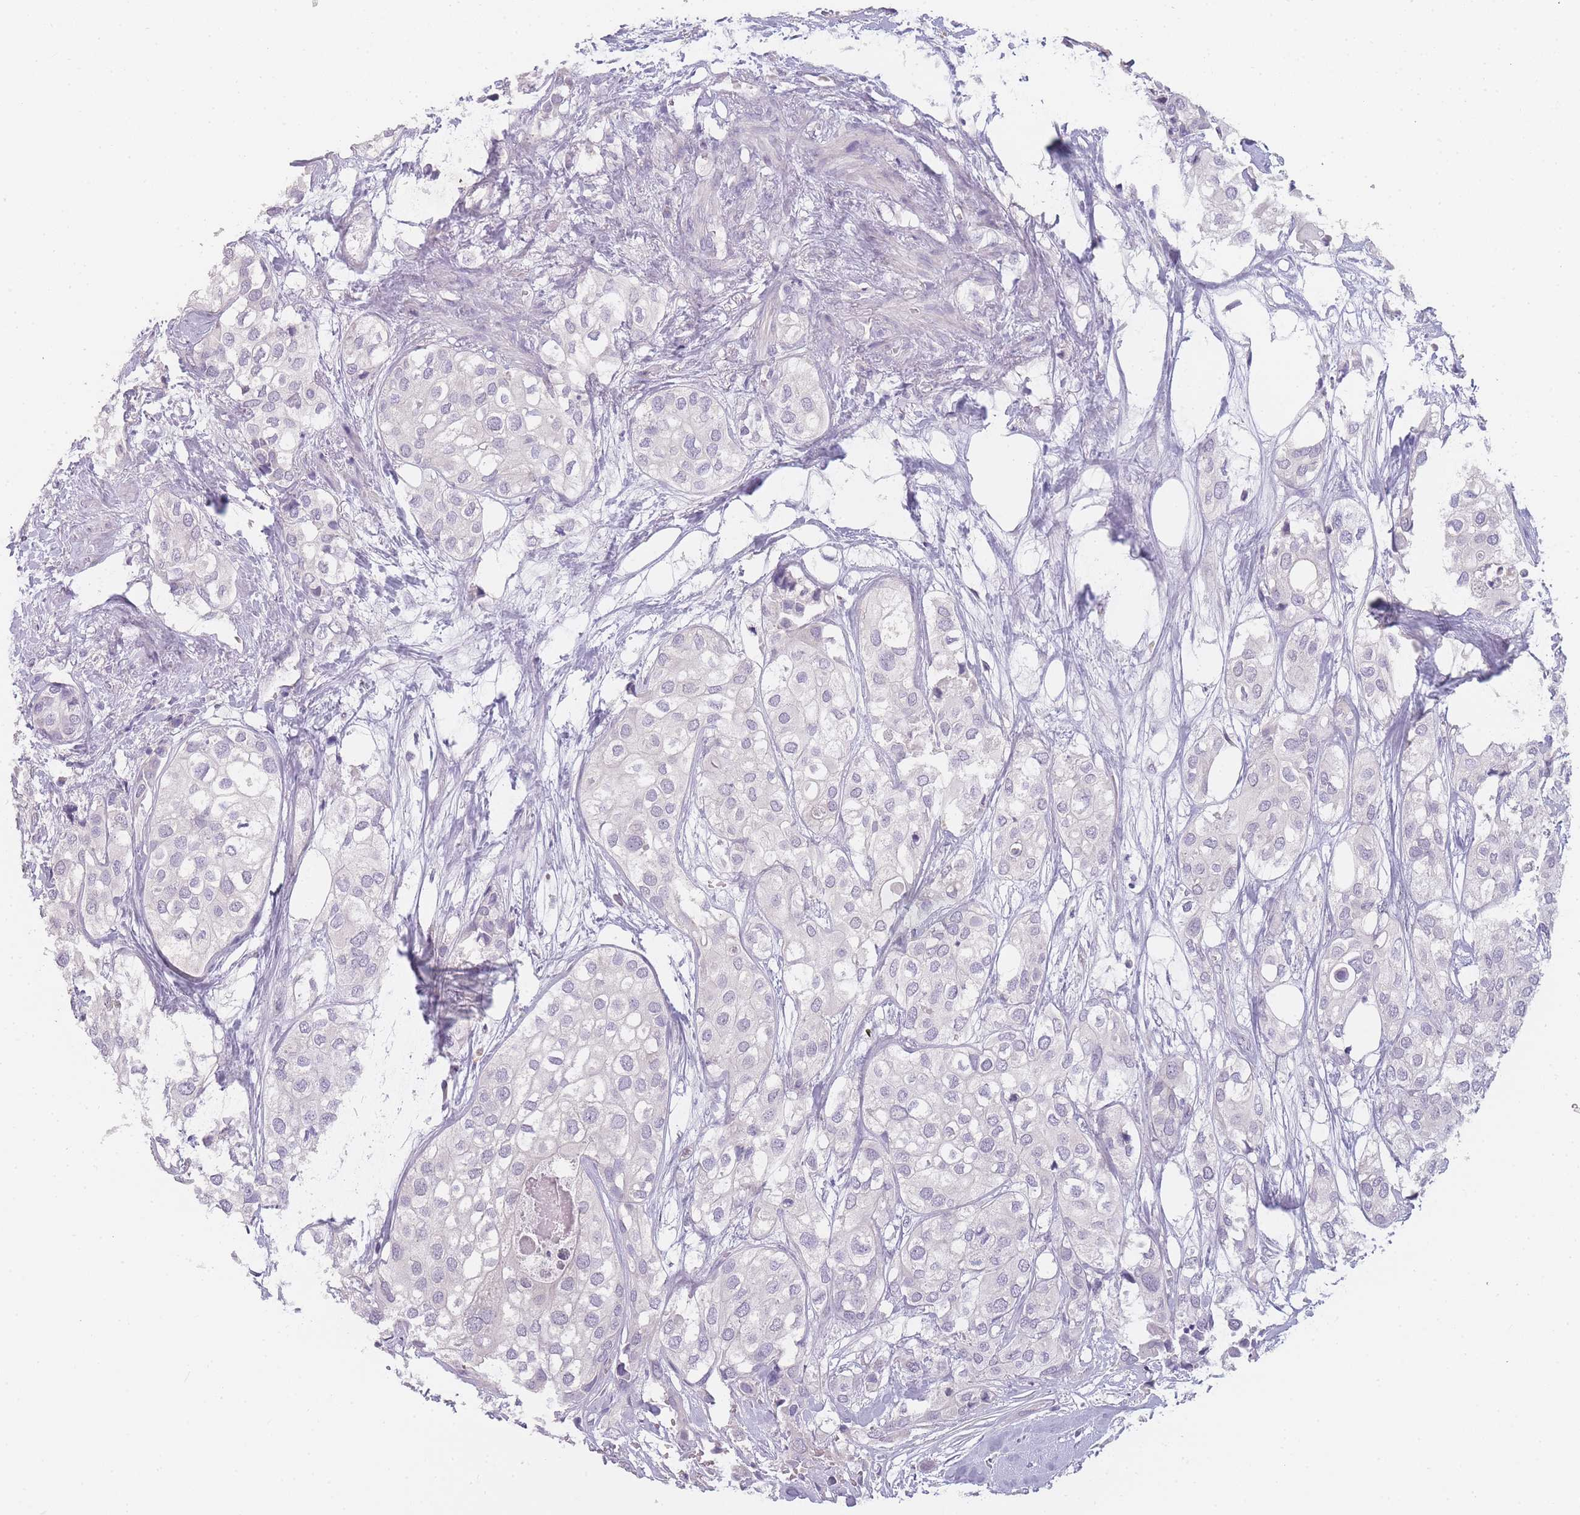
{"staining": {"intensity": "negative", "quantity": "none", "location": "none"}, "tissue": "urothelial cancer", "cell_type": "Tumor cells", "image_type": "cancer", "snomed": [{"axis": "morphology", "description": "Urothelial carcinoma, High grade"}, {"axis": "topography", "description": "Urinary bladder"}], "caption": "The histopathology image demonstrates no significant staining in tumor cells of urothelial cancer.", "gene": "INS", "patient": {"sex": "male", "age": 64}}